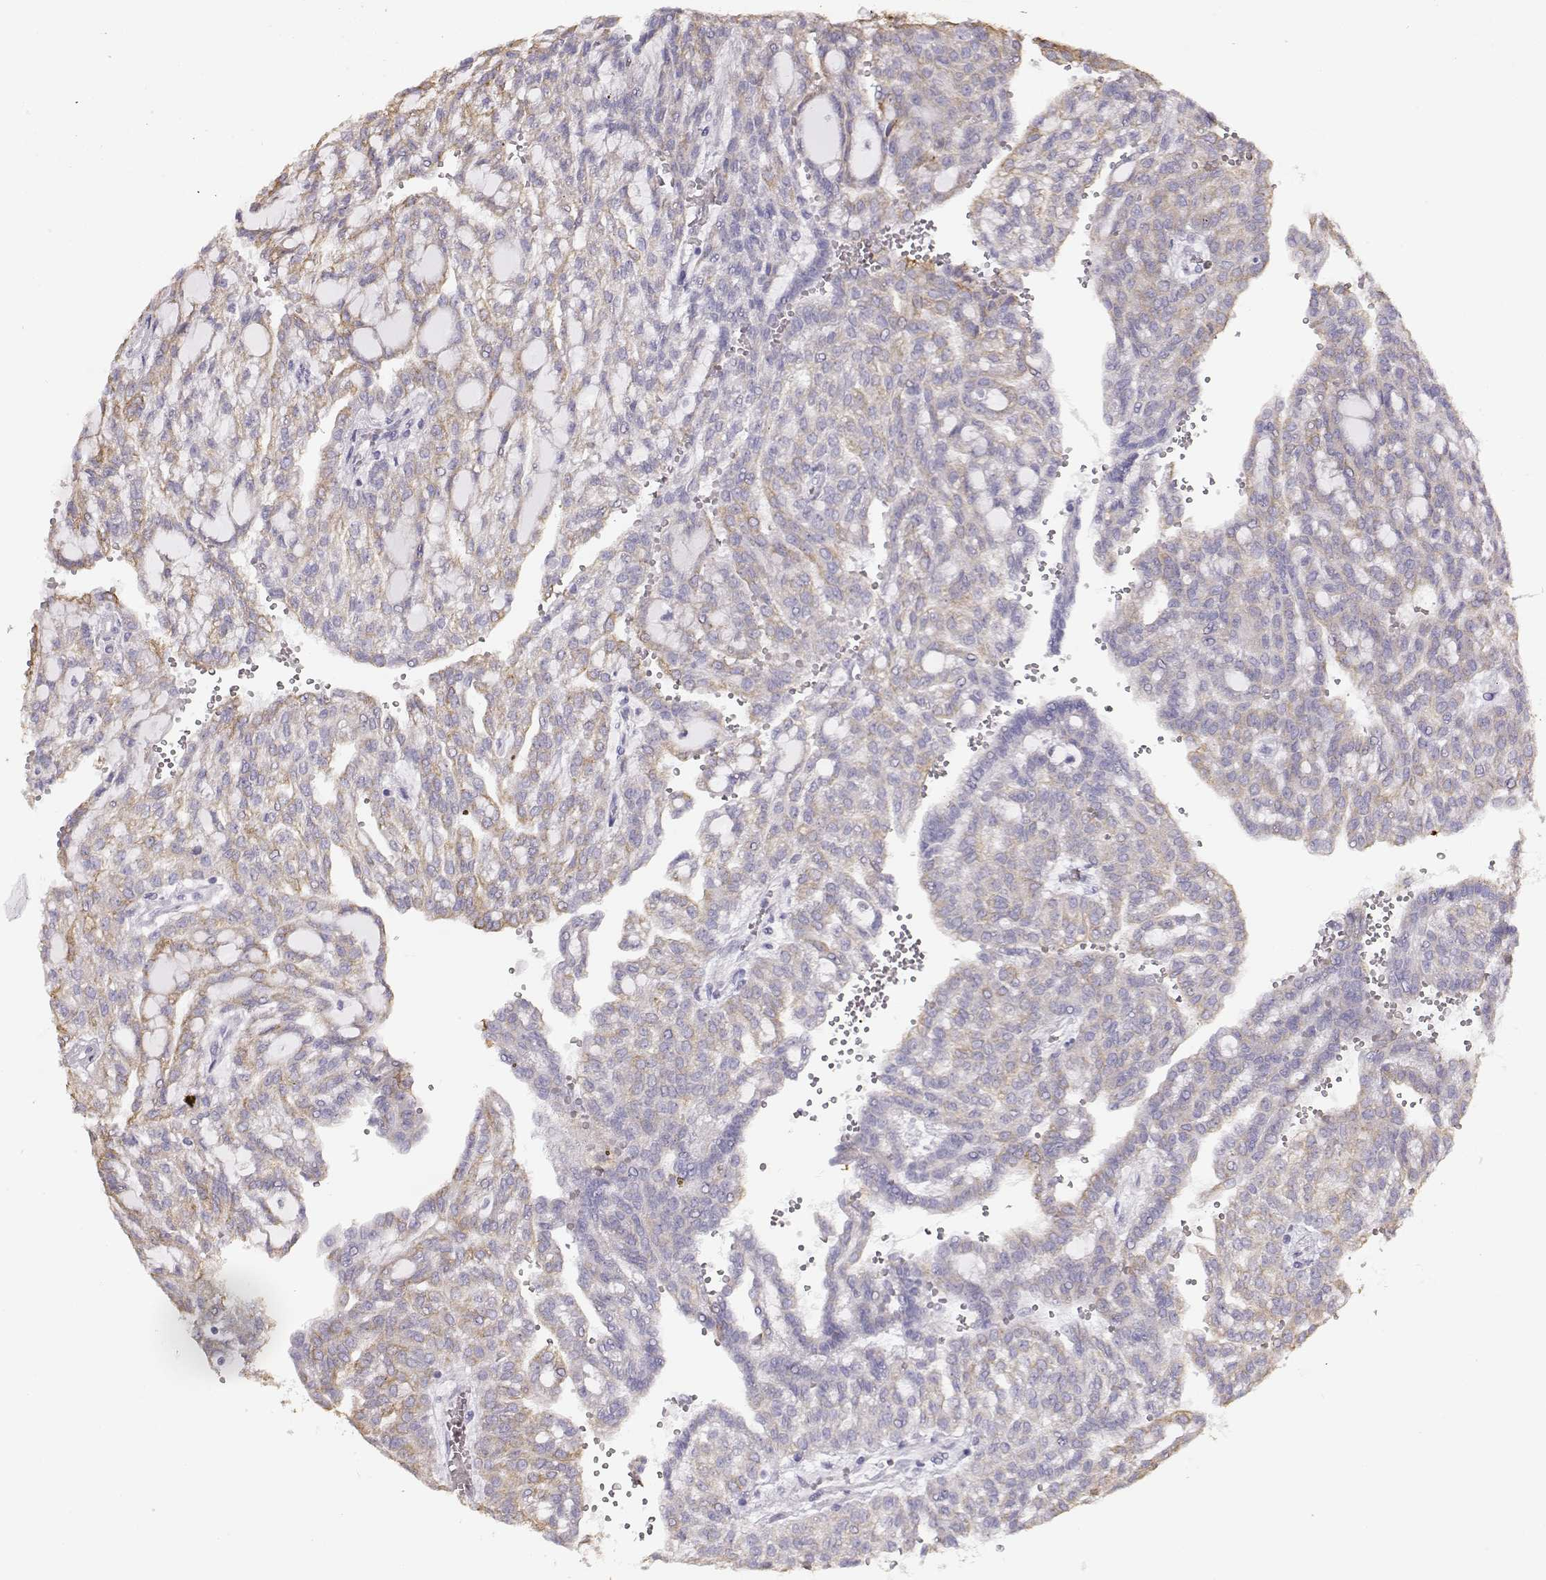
{"staining": {"intensity": "weak", "quantity": "<25%", "location": "cytoplasmic/membranous"}, "tissue": "renal cancer", "cell_type": "Tumor cells", "image_type": "cancer", "snomed": [{"axis": "morphology", "description": "Adenocarcinoma, NOS"}, {"axis": "topography", "description": "Kidney"}], "caption": "IHC histopathology image of human renal adenocarcinoma stained for a protein (brown), which demonstrates no staining in tumor cells.", "gene": "S100B", "patient": {"sex": "male", "age": 63}}